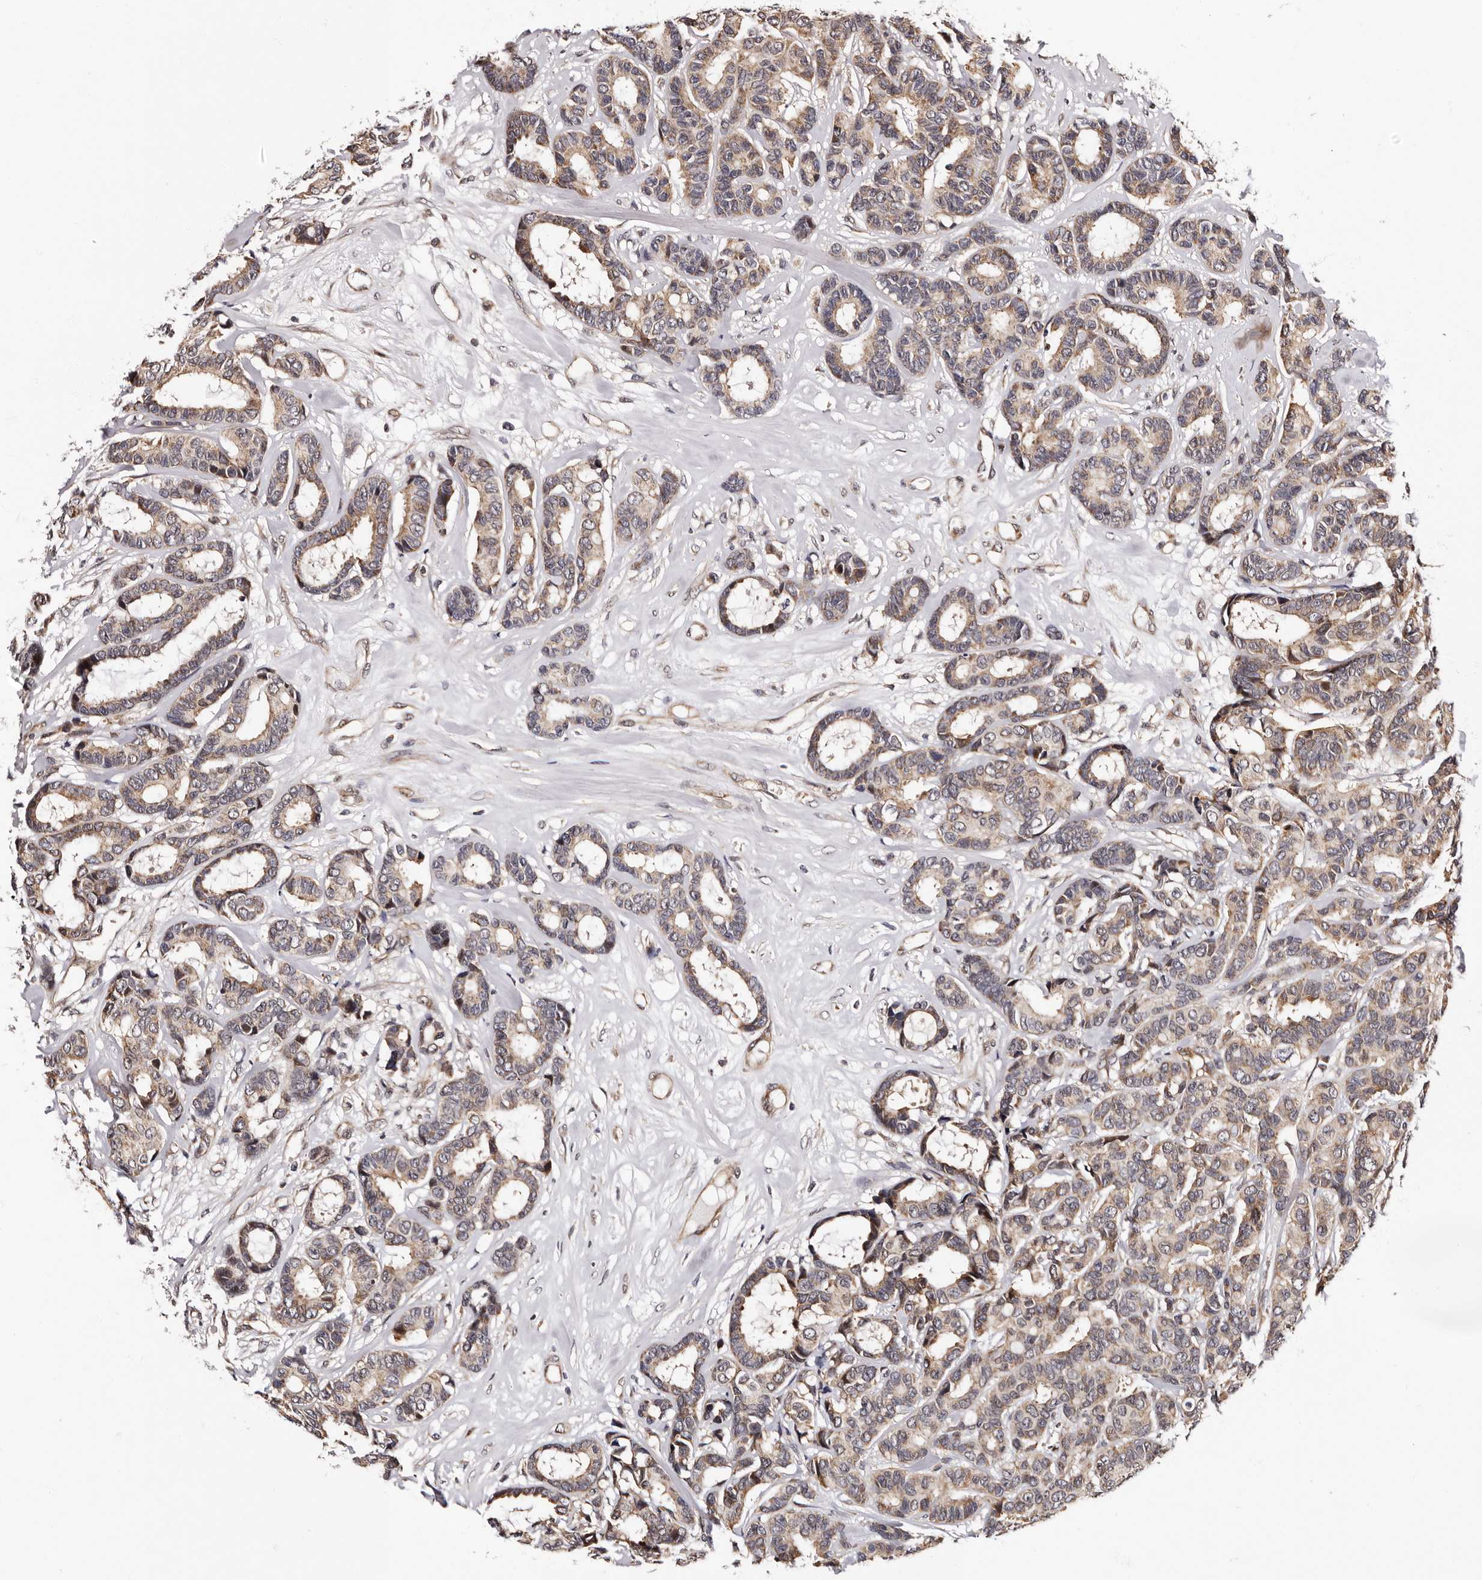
{"staining": {"intensity": "weak", "quantity": ">75%", "location": "cytoplasmic/membranous"}, "tissue": "breast cancer", "cell_type": "Tumor cells", "image_type": "cancer", "snomed": [{"axis": "morphology", "description": "Duct carcinoma"}, {"axis": "topography", "description": "Breast"}], "caption": "Protein positivity by immunohistochemistry shows weak cytoplasmic/membranous positivity in approximately >75% of tumor cells in breast cancer (infiltrating ductal carcinoma).", "gene": "GLRX3", "patient": {"sex": "female", "age": 87}}